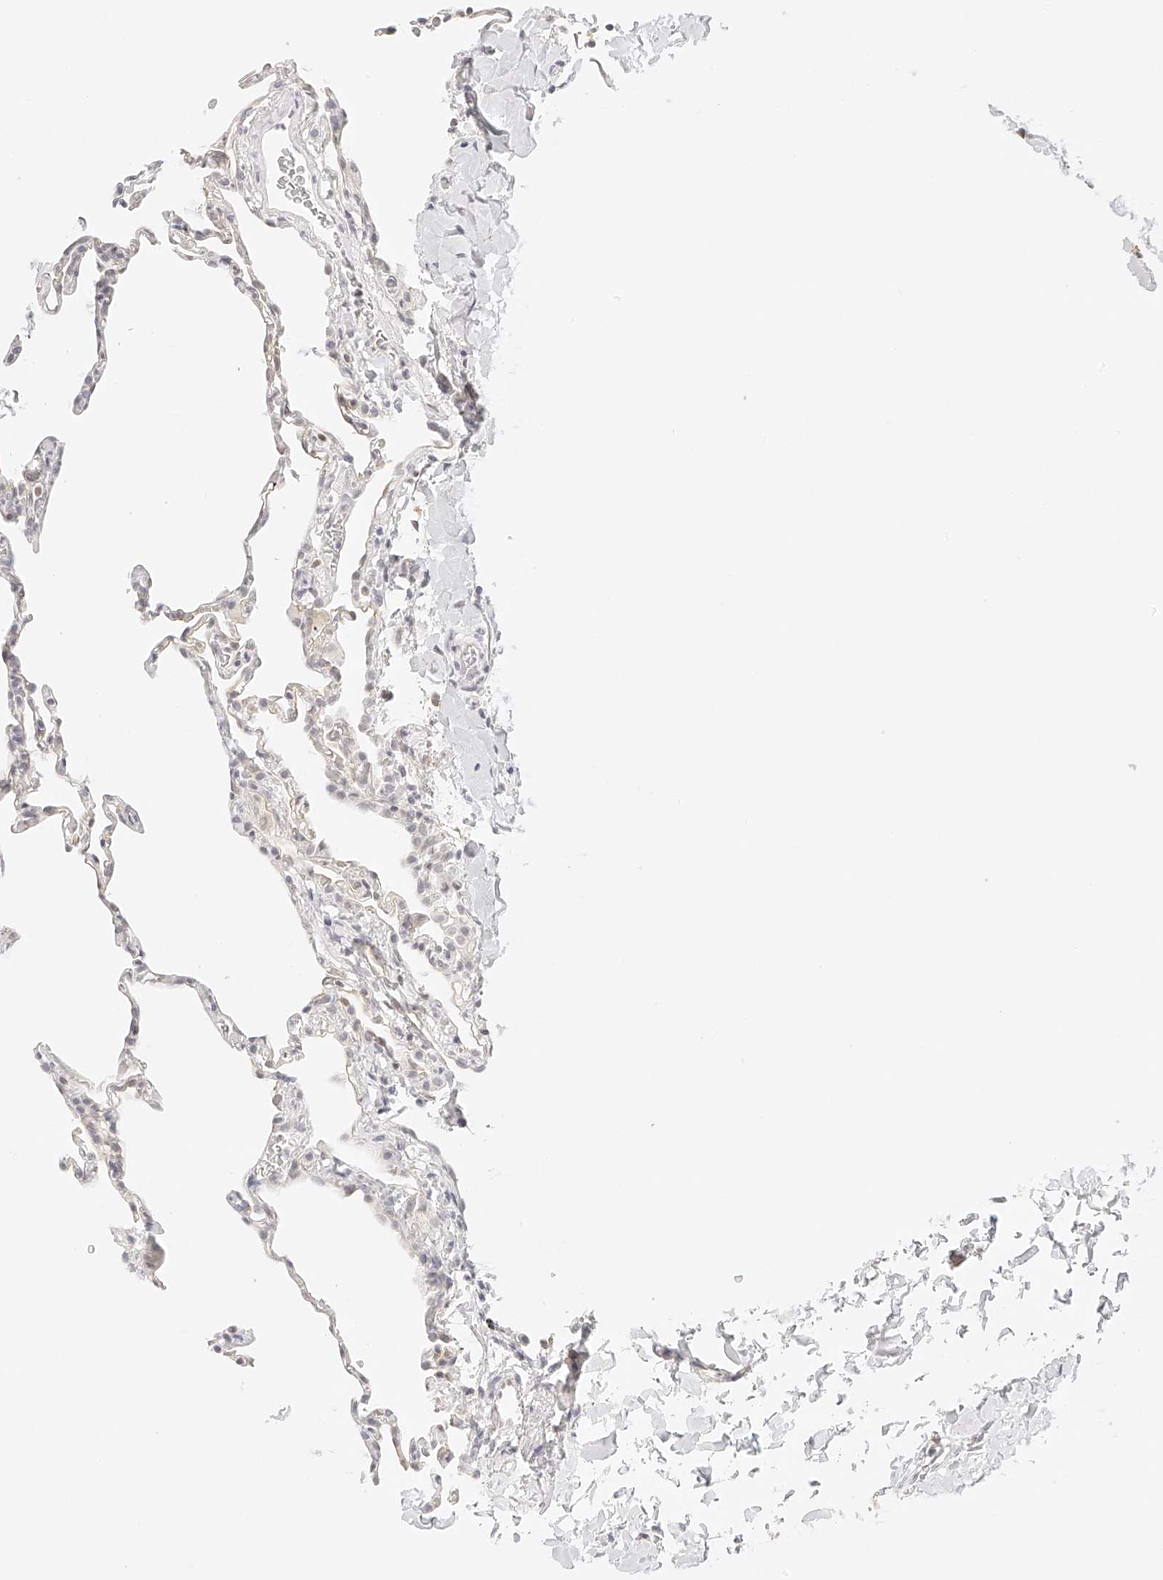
{"staining": {"intensity": "negative", "quantity": "none", "location": "none"}, "tissue": "lung", "cell_type": "Alveolar cells", "image_type": "normal", "snomed": [{"axis": "morphology", "description": "Normal tissue, NOS"}, {"axis": "topography", "description": "Lung"}], "caption": "Image shows no significant protein positivity in alveolar cells of benign lung. Nuclei are stained in blue.", "gene": "ZFP69", "patient": {"sex": "male", "age": 20}}